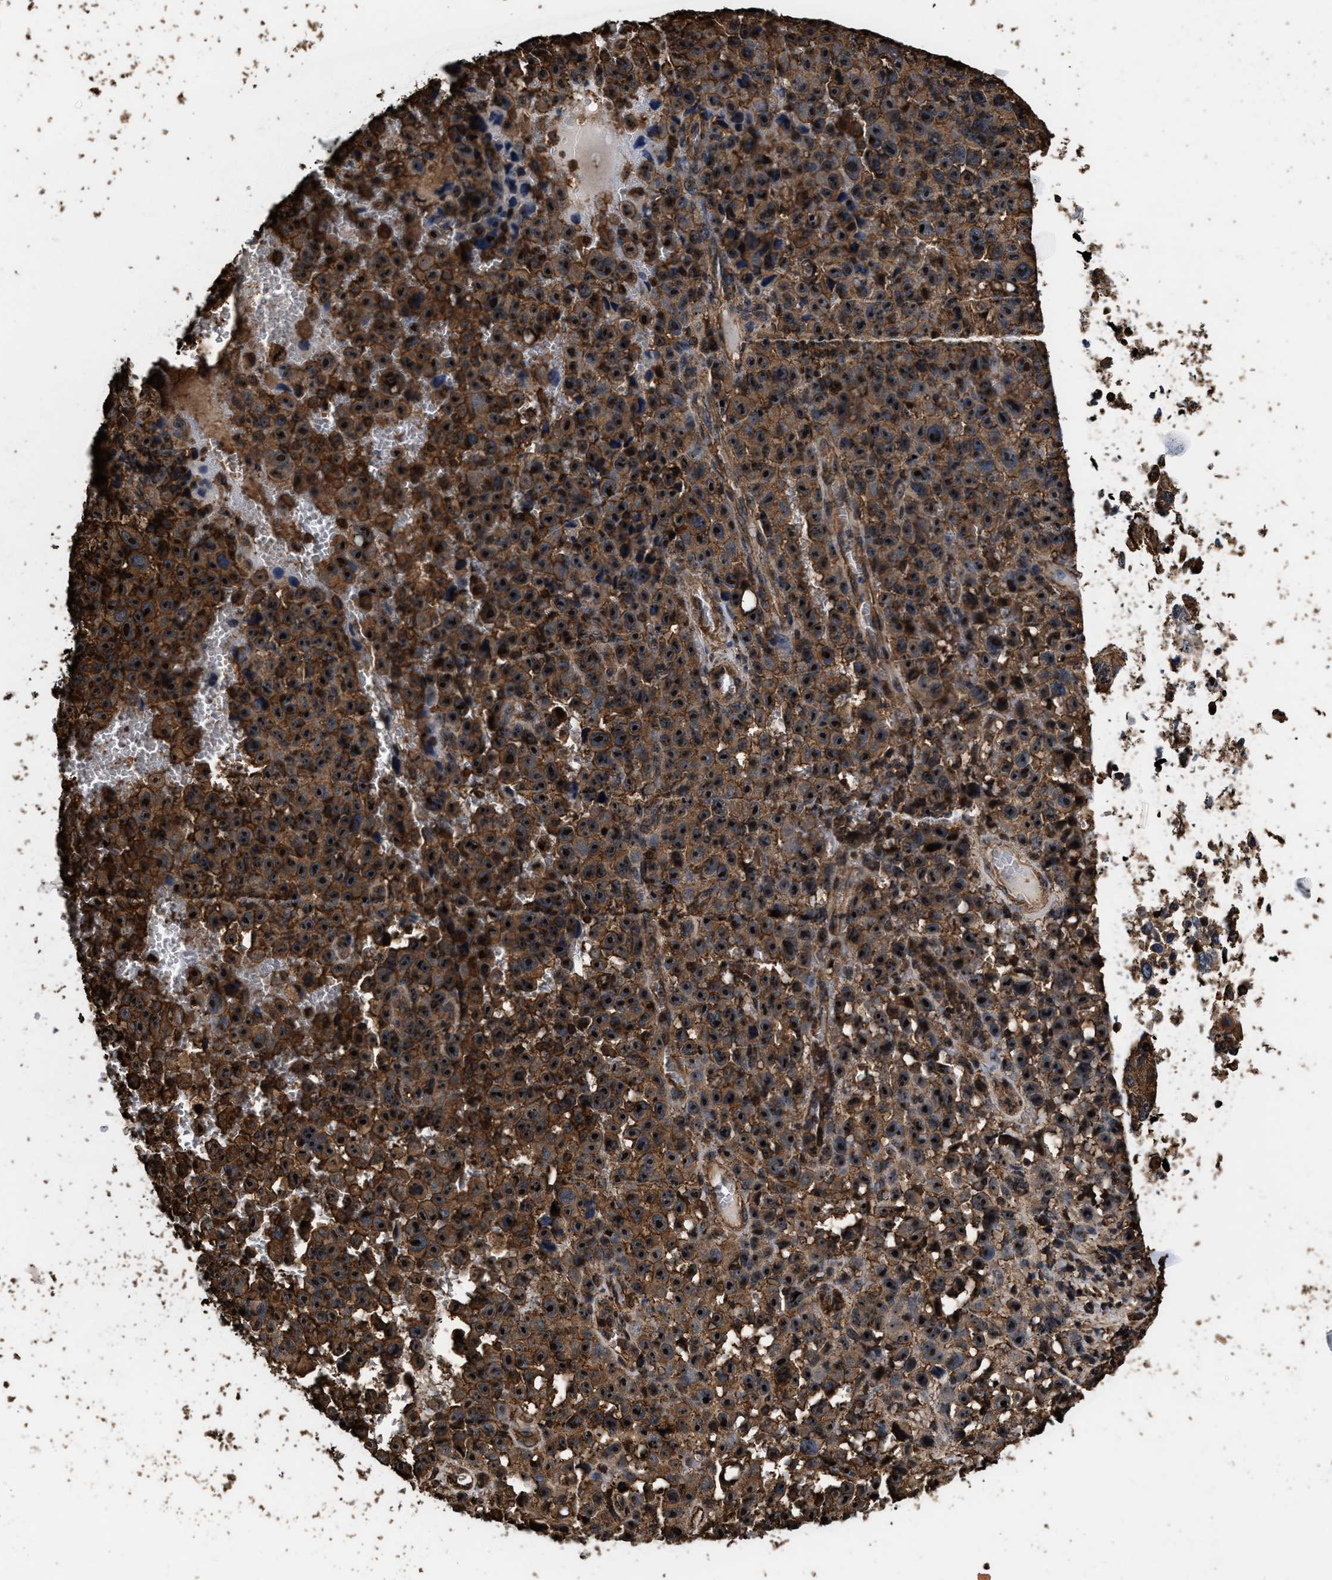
{"staining": {"intensity": "strong", "quantity": ">75%", "location": "cytoplasmic/membranous,nuclear"}, "tissue": "skin cancer", "cell_type": "Tumor cells", "image_type": "cancer", "snomed": [{"axis": "morphology", "description": "Squamous cell carcinoma, NOS"}, {"axis": "topography", "description": "Skin"}], "caption": "The immunohistochemical stain highlights strong cytoplasmic/membranous and nuclear positivity in tumor cells of squamous cell carcinoma (skin) tissue. The protein of interest is stained brown, and the nuclei are stained in blue (DAB IHC with brightfield microscopy, high magnification).", "gene": "KBTBD2", "patient": {"sex": "female", "age": 44}}